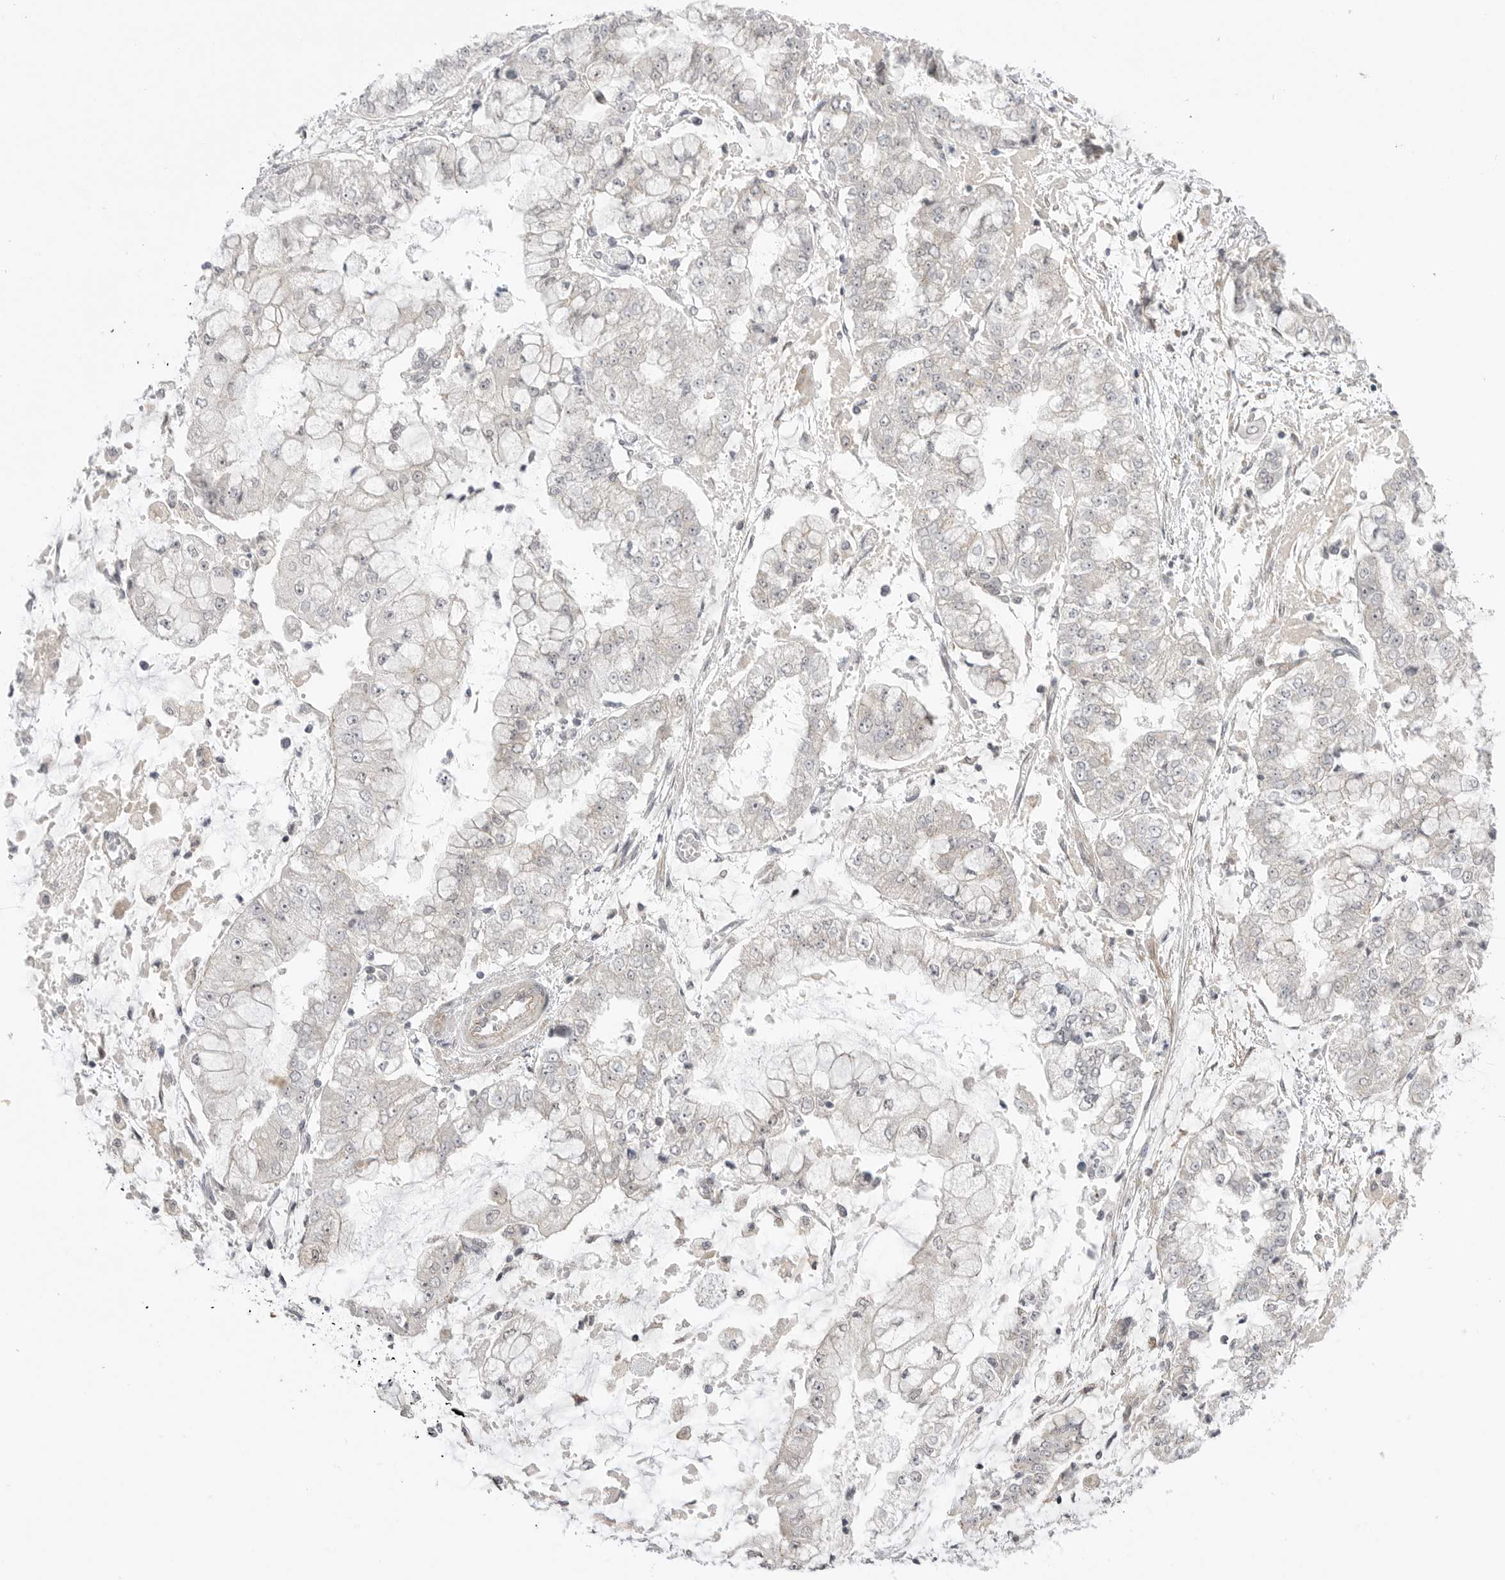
{"staining": {"intensity": "negative", "quantity": "none", "location": "none"}, "tissue": "stomach cancer", "cell_type": "Tumor cells", "image_type": "cancer", "snomed": [{"axis": "morphology", "description": "Adenocarcinoma, NOS"}, {"axis": "topography", "description": "Stomach"}], "caption": "DAB immunohistochemical staining of human adenocarcinoma (stomach) exhibits no significant positivity in tumor cells. (Brightfield microscopy of DAB IHC at high magnification).", "gene": "GGT6", "patient": {"sex": "male", "age": 76}}